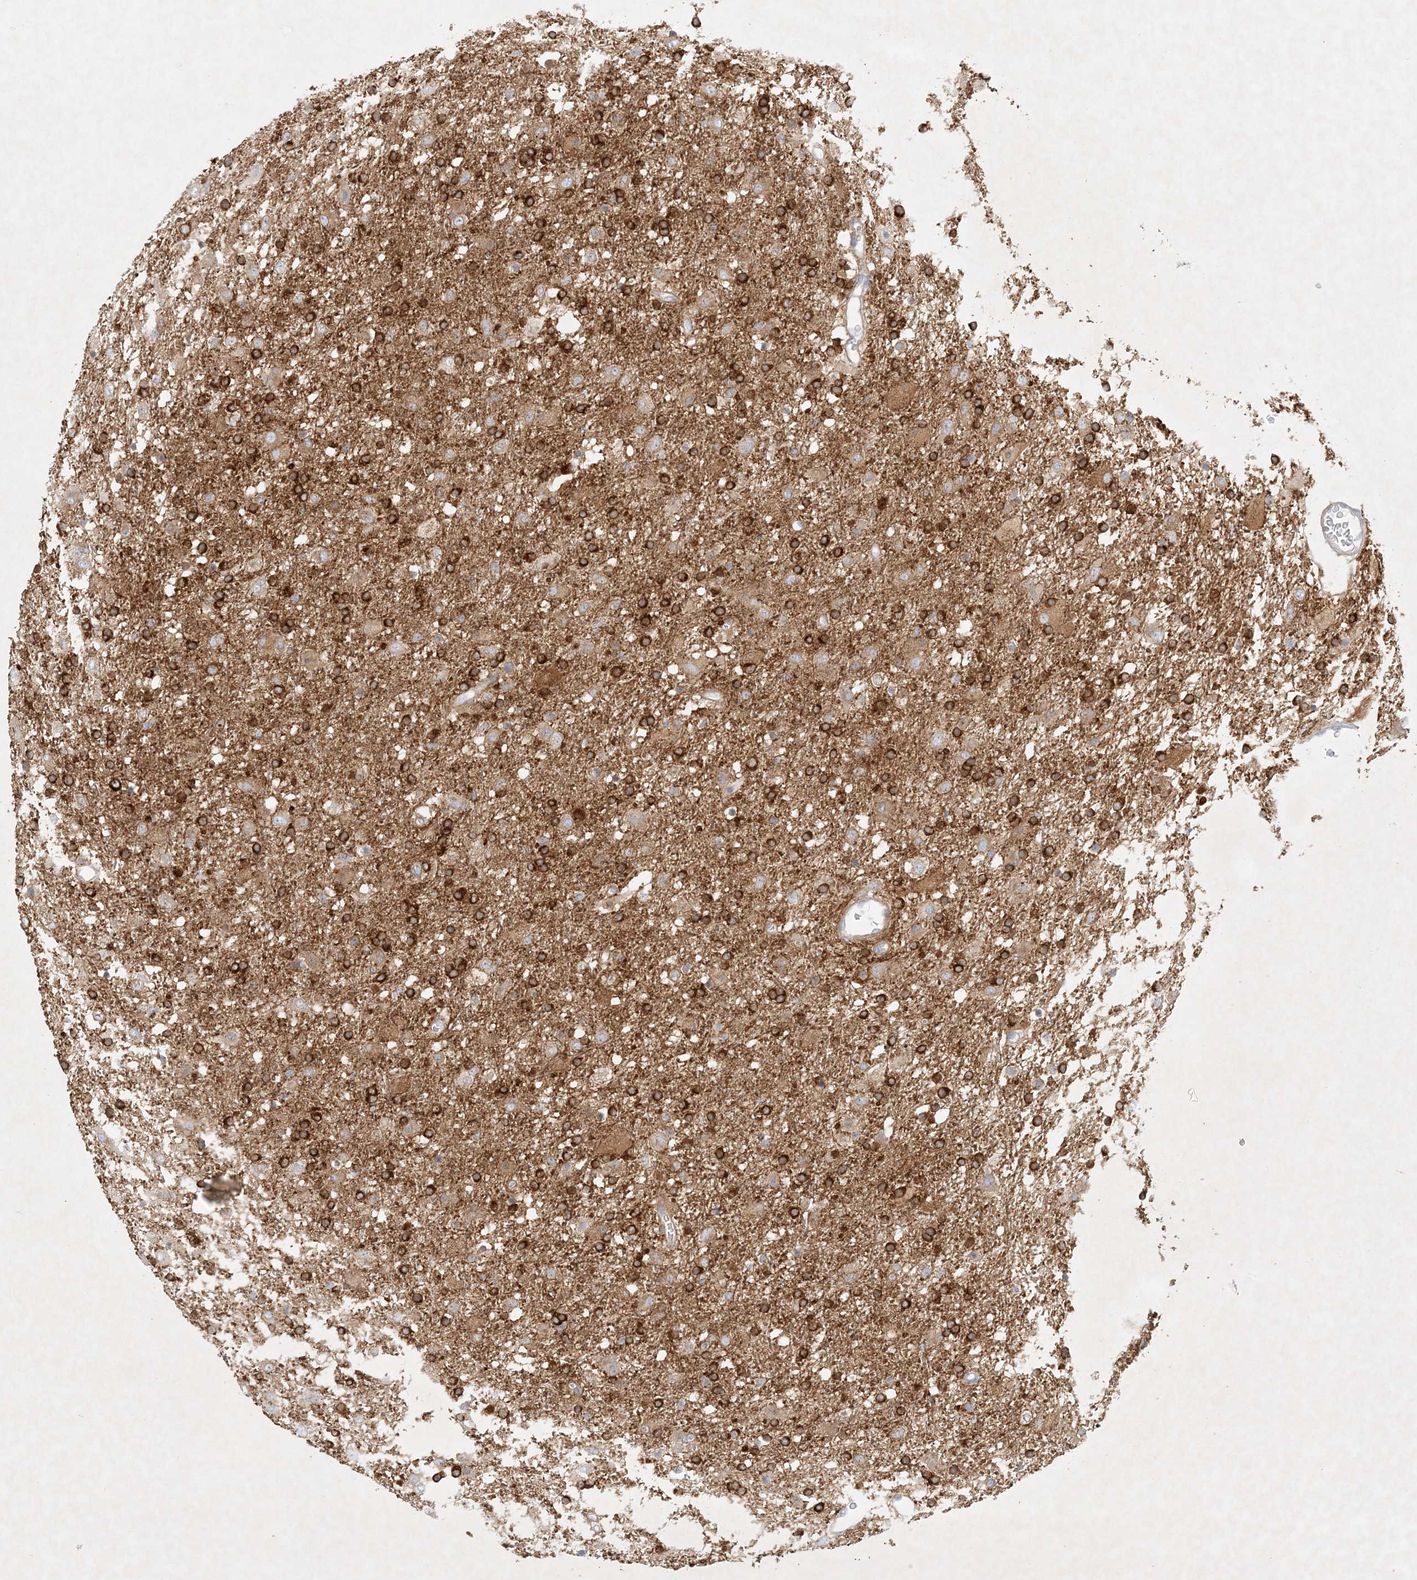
{"staining": {"intensity": "strong", "quantity": "25%-75%", "location": "cytoplasmic/membranous"}, "tissue": "glioma", "cell_type": "Tumor cells", "image_type": "cancer", "snomed": [{"axis": "morphology", "description": "Glioma, malignant, Low grade"}, {"axis": "topography", "description": "Brain"}], "caption": "This is a micrograph of immunohistochemistry staining of glioma, which shows strong positivity in the cytoplasmic/membranous of tumor cells.", "gene": "STK11IP", "patient": {"sex": "male", "age": 65}}